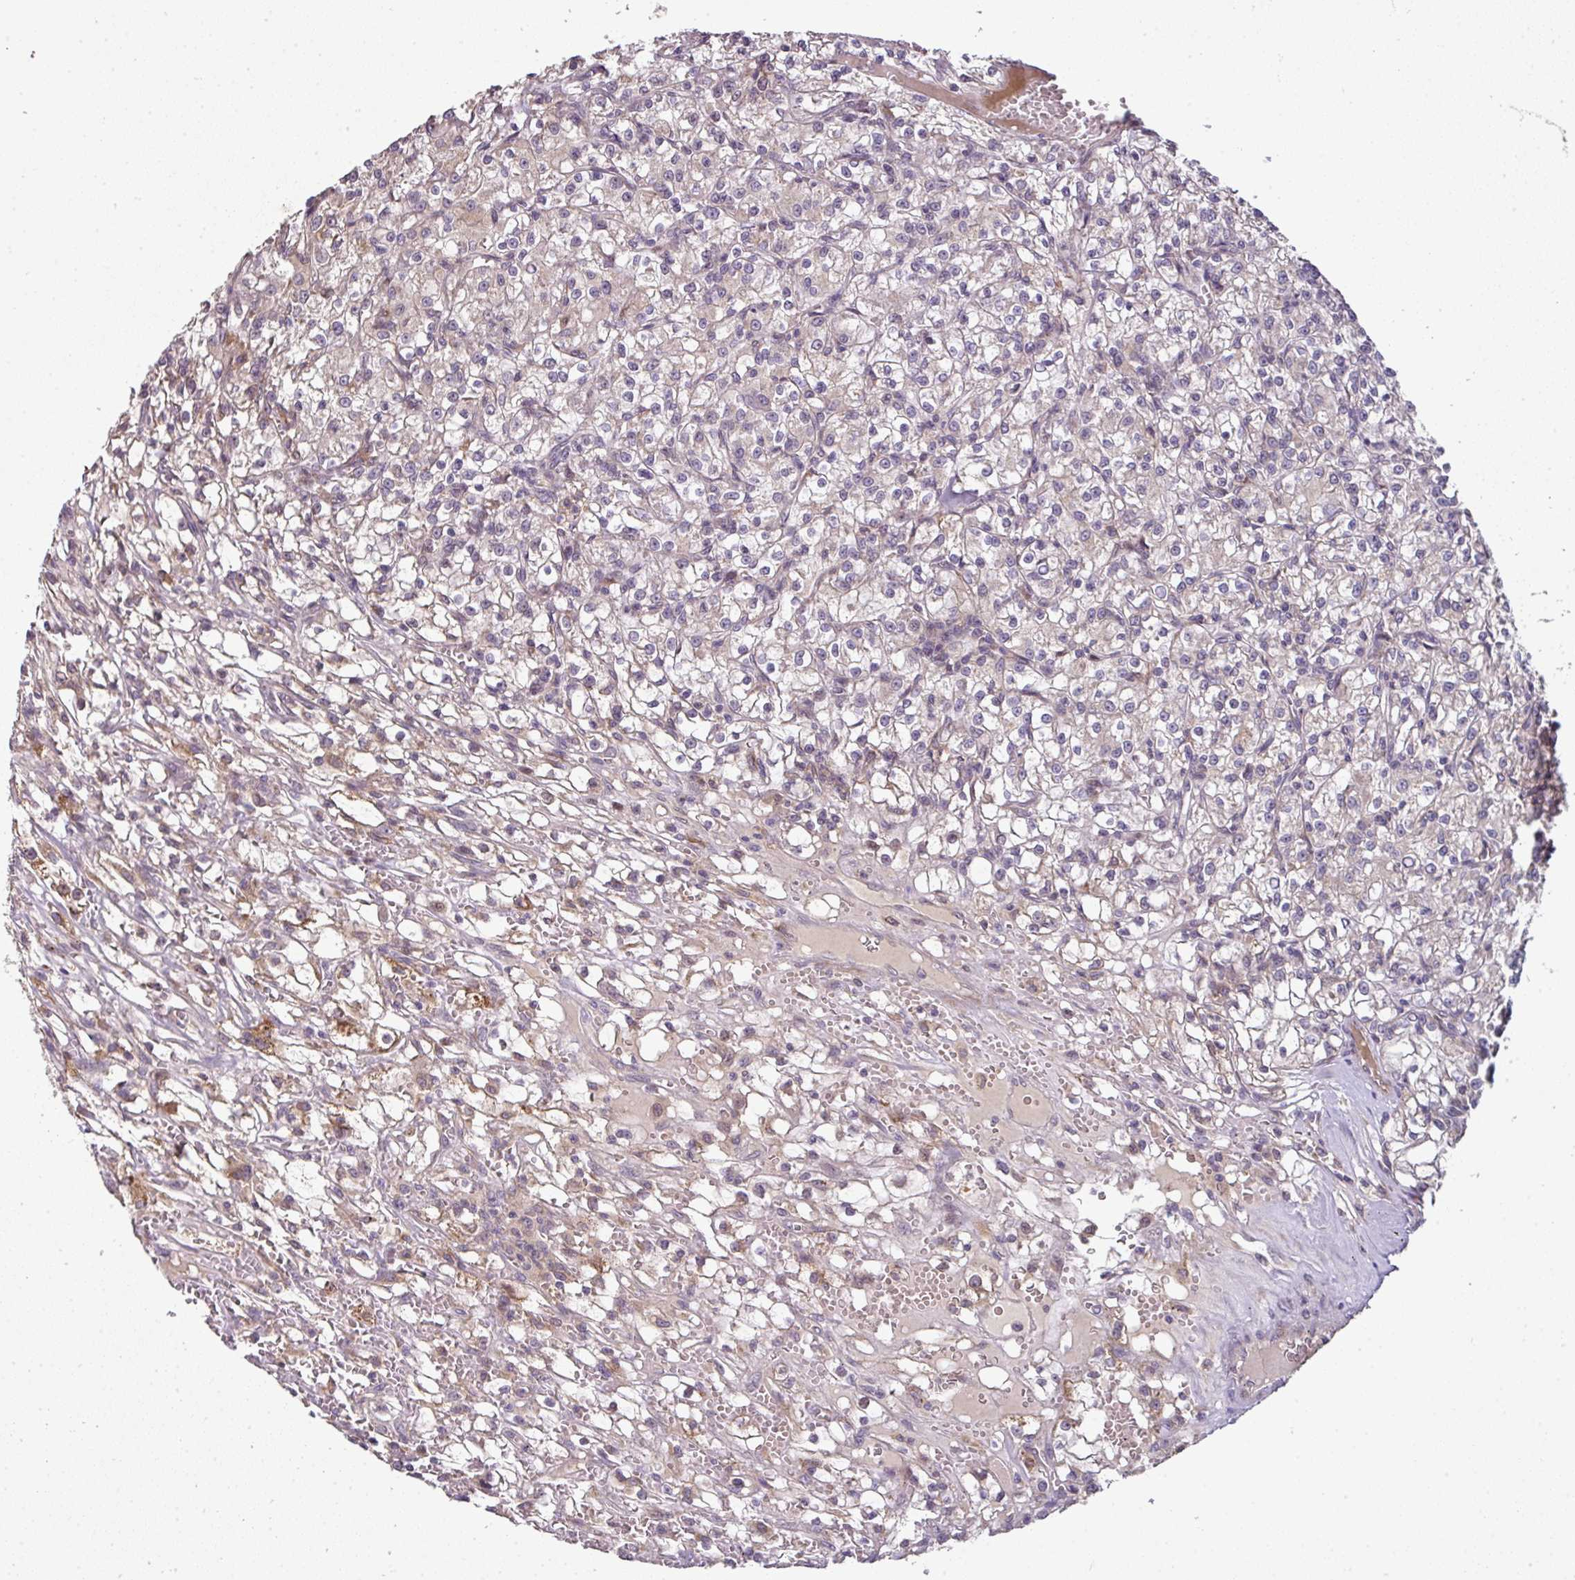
{"staining": {"intensity": "negative", "quantity": "none", "location": "none"}, "tissue": "renal cancer", "cell_type": "Tumor cells", "image_type": "cancer", "snomed": [{"axis": "morphology", "description": "Adenocarcinoma, NOS"}, {"axis": "topography", "description": "Kidney"}], "caption": "High power microscopy photomicrograph of an IHC micrograph of adenocarcinoma (renal), revealing no significant expression in tumor cells.", "gene": "SPCS3", "patient": {"sex": "female", "age": 59}}